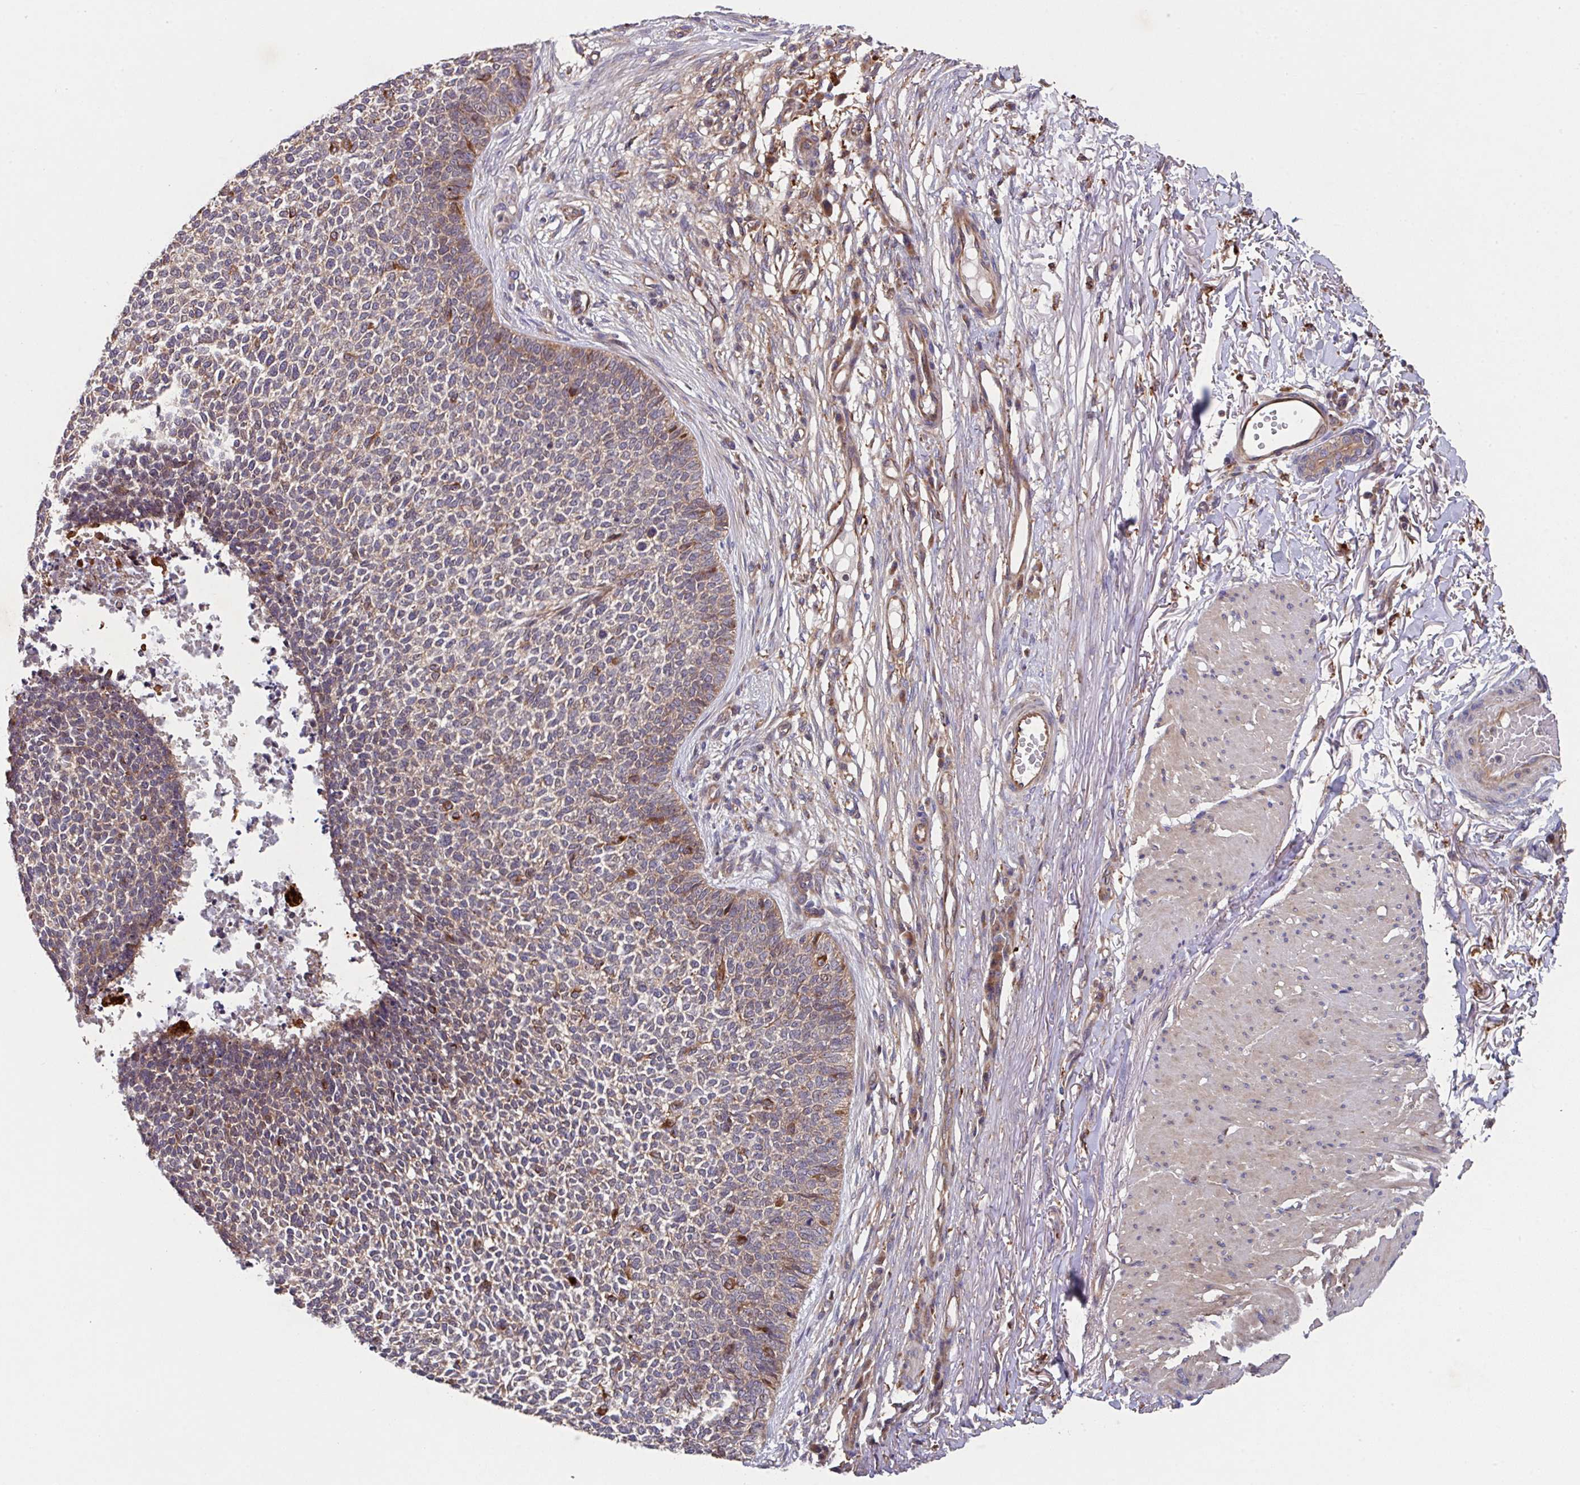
{"staining": {"intensity": "weak", "quantity": "25%-75%", "location": "cytoplasmic/membranous"}, "tissue": "skin cancer", "cell_type": "Tumor cells", "image_type": "cancer", "snomed": [{"axis": "morphology", "description": "Basal cell carcinoma"}, {"axis": "topography", "description": "Skin"}], "caption": "Immunohistochemical staining of human basal cell carcinoma (skin) exhibits weak cytoplasmic/membranous protein positivity in approximately 25%-75% of tumor cells. The protein is shown in brown color, while the nuclei are stained blue.", "gene": "TRIM14", "patient": {"sex": "female", "age": 84}}